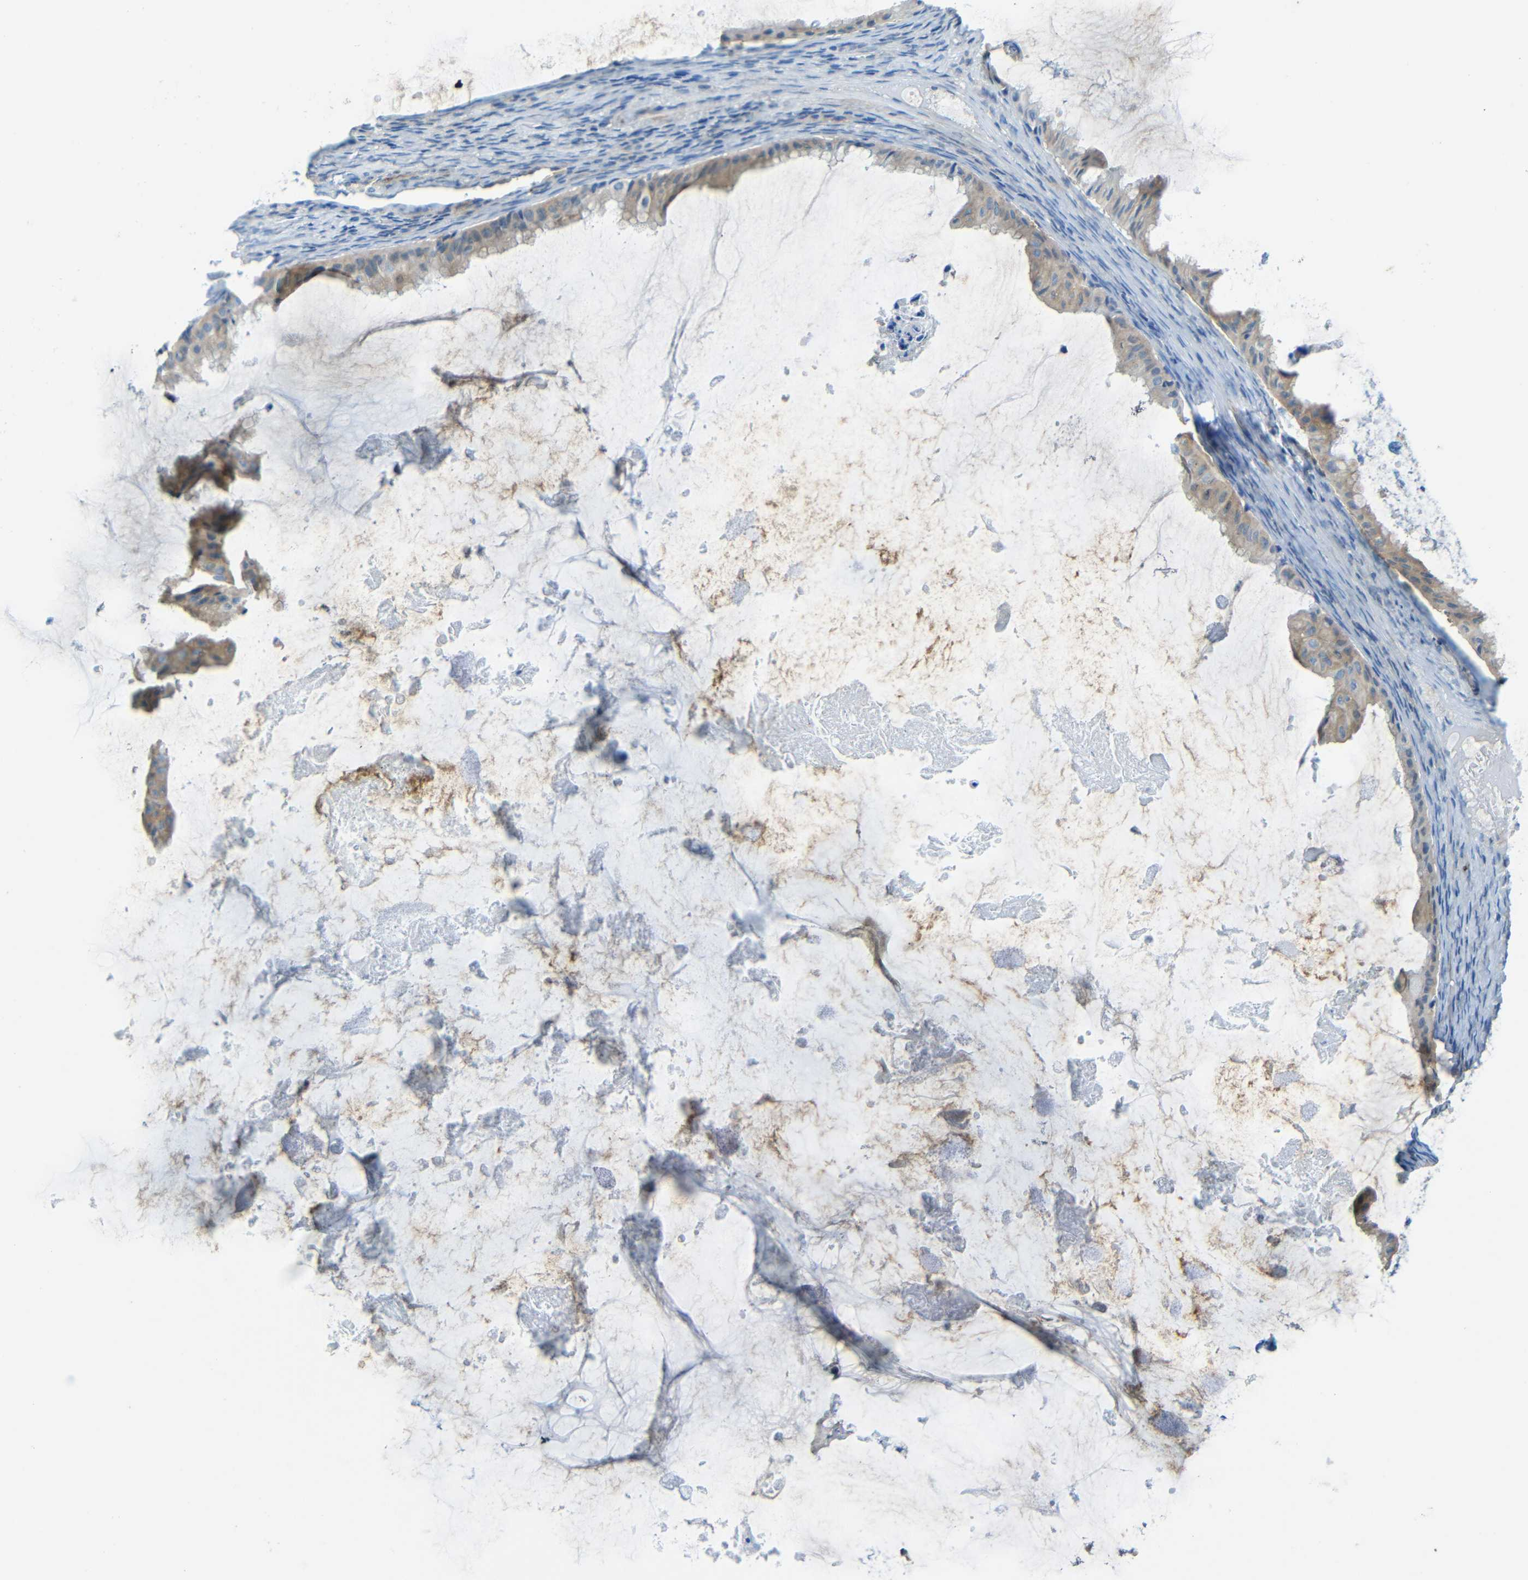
{"staining": {"intensity": "weak", "quantity": ">75%", "location": "cytoplasmic/membranous"}, "tissue": "ovarian cancer", "cell_type": "Tumor cells", "image_type": "cancer", "snomed": [{"axis": "morphology", "description": "Cystadenocarcinoma, mucinous, NOS"}, {"axis": "topography", "description": "Ovary"}], "caption": "Ovarian mucinous cystadenocarcinoma stained with a brown dye displays weak cytoplasmic/membranous positive staining in about >75% of tumor cells.", "gene": "CYP26B1", "patient": {"sex": "female", "age": 61}}